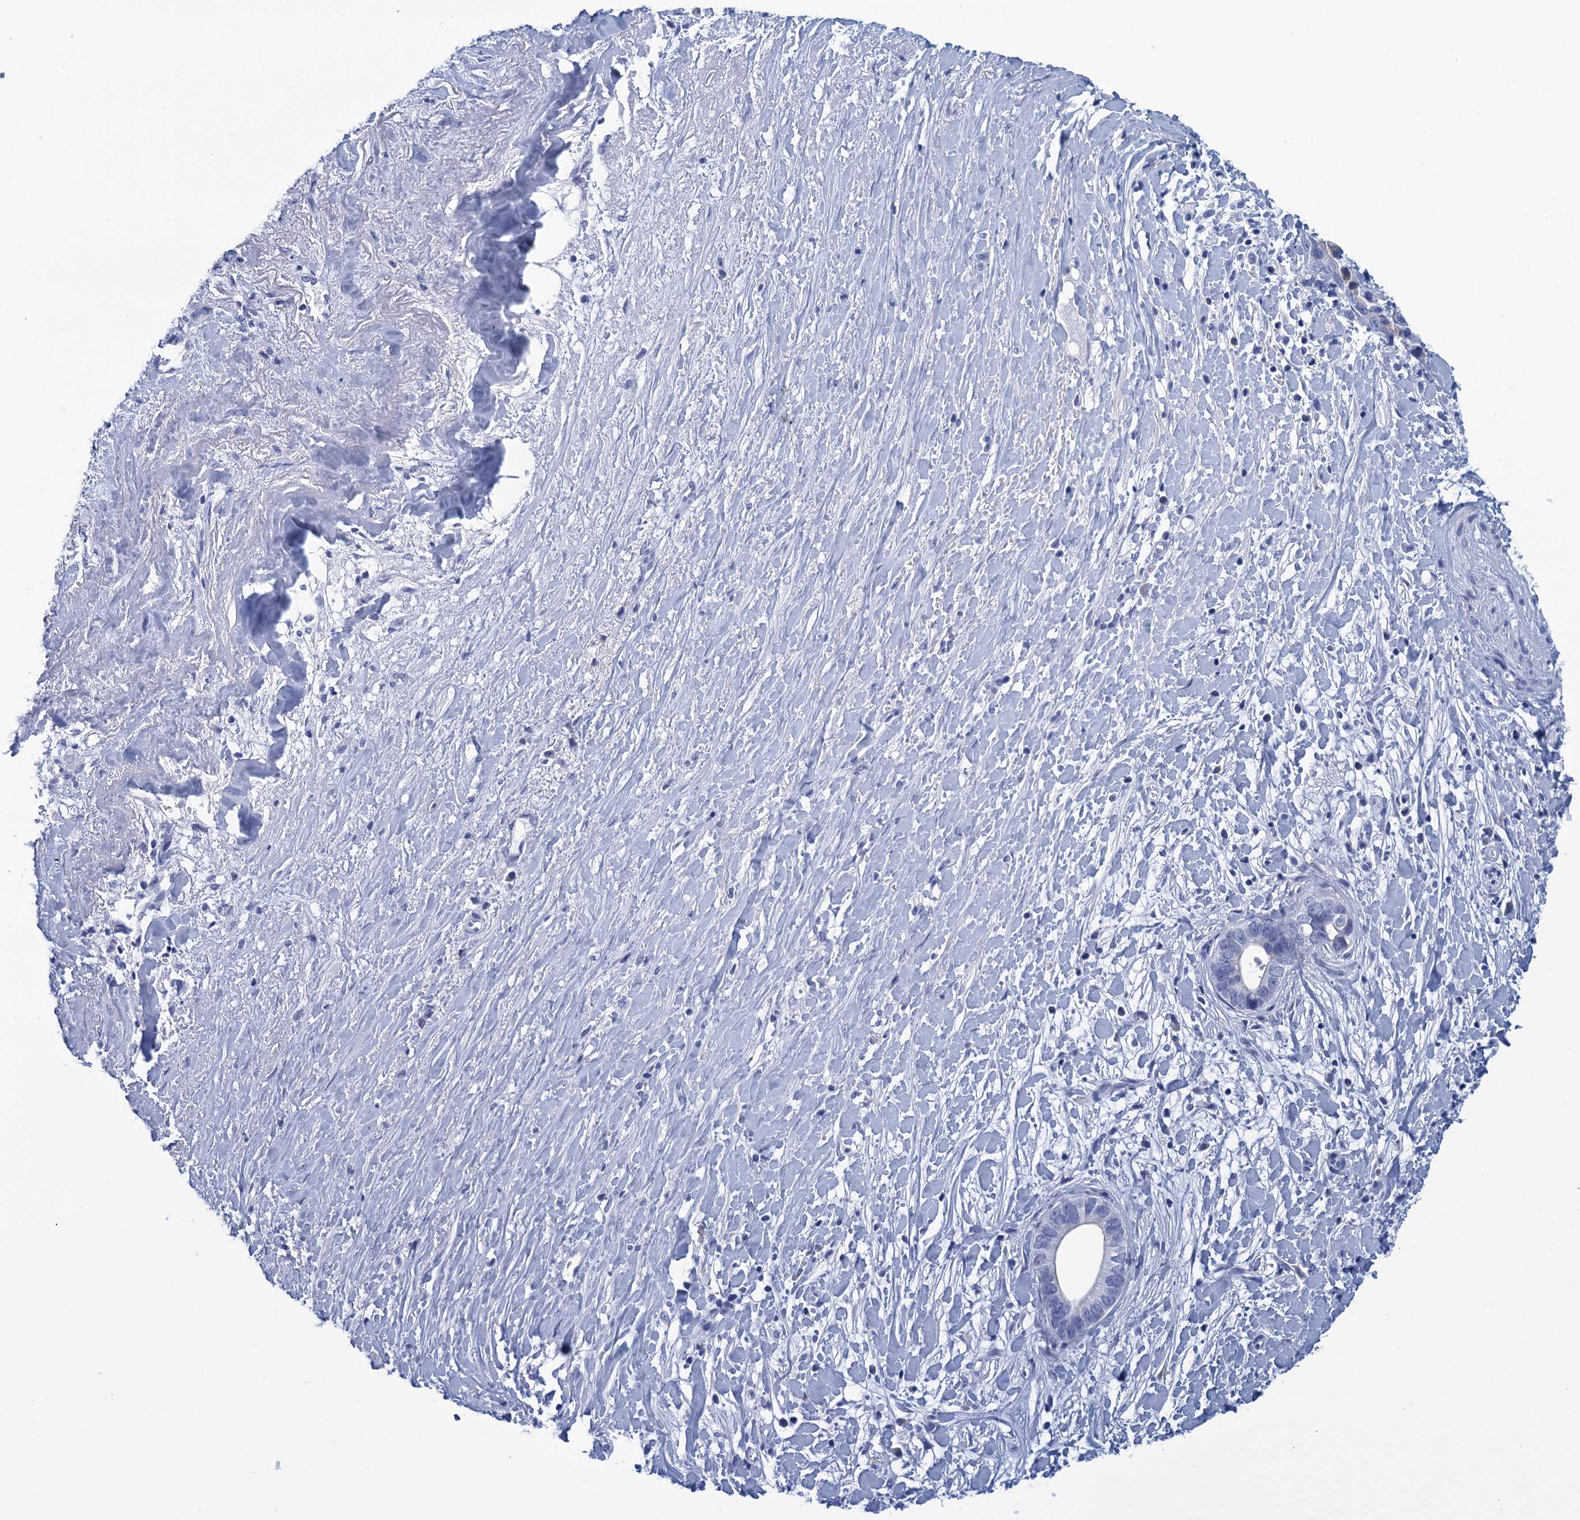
{"staining": {"intensity": "negative", "quantity": "none", "location": "none"}, "tissue": "liver cancer", "cell_type": "Tumor cells", "image_type": "cancer", "snomed": [{"axis": "morphology", "description": "Cholangiocarcinoma"}, {"axis": "topography", "description": "Liver"}], "caption": "This histopathology image is of liver cancer (cholangiocarcinoma) stained with immunohistochemistry (IHC) to label a protein in brown with the nuclei are counter-stained blue. There is no staining in tumor cells. Brightfield microscopy of IHC stained with DAB (brown) and hematoxylin (blue), captured at high magnification.", "gene": "SCEL", "patient": {"sex": "female", "age": 79}}